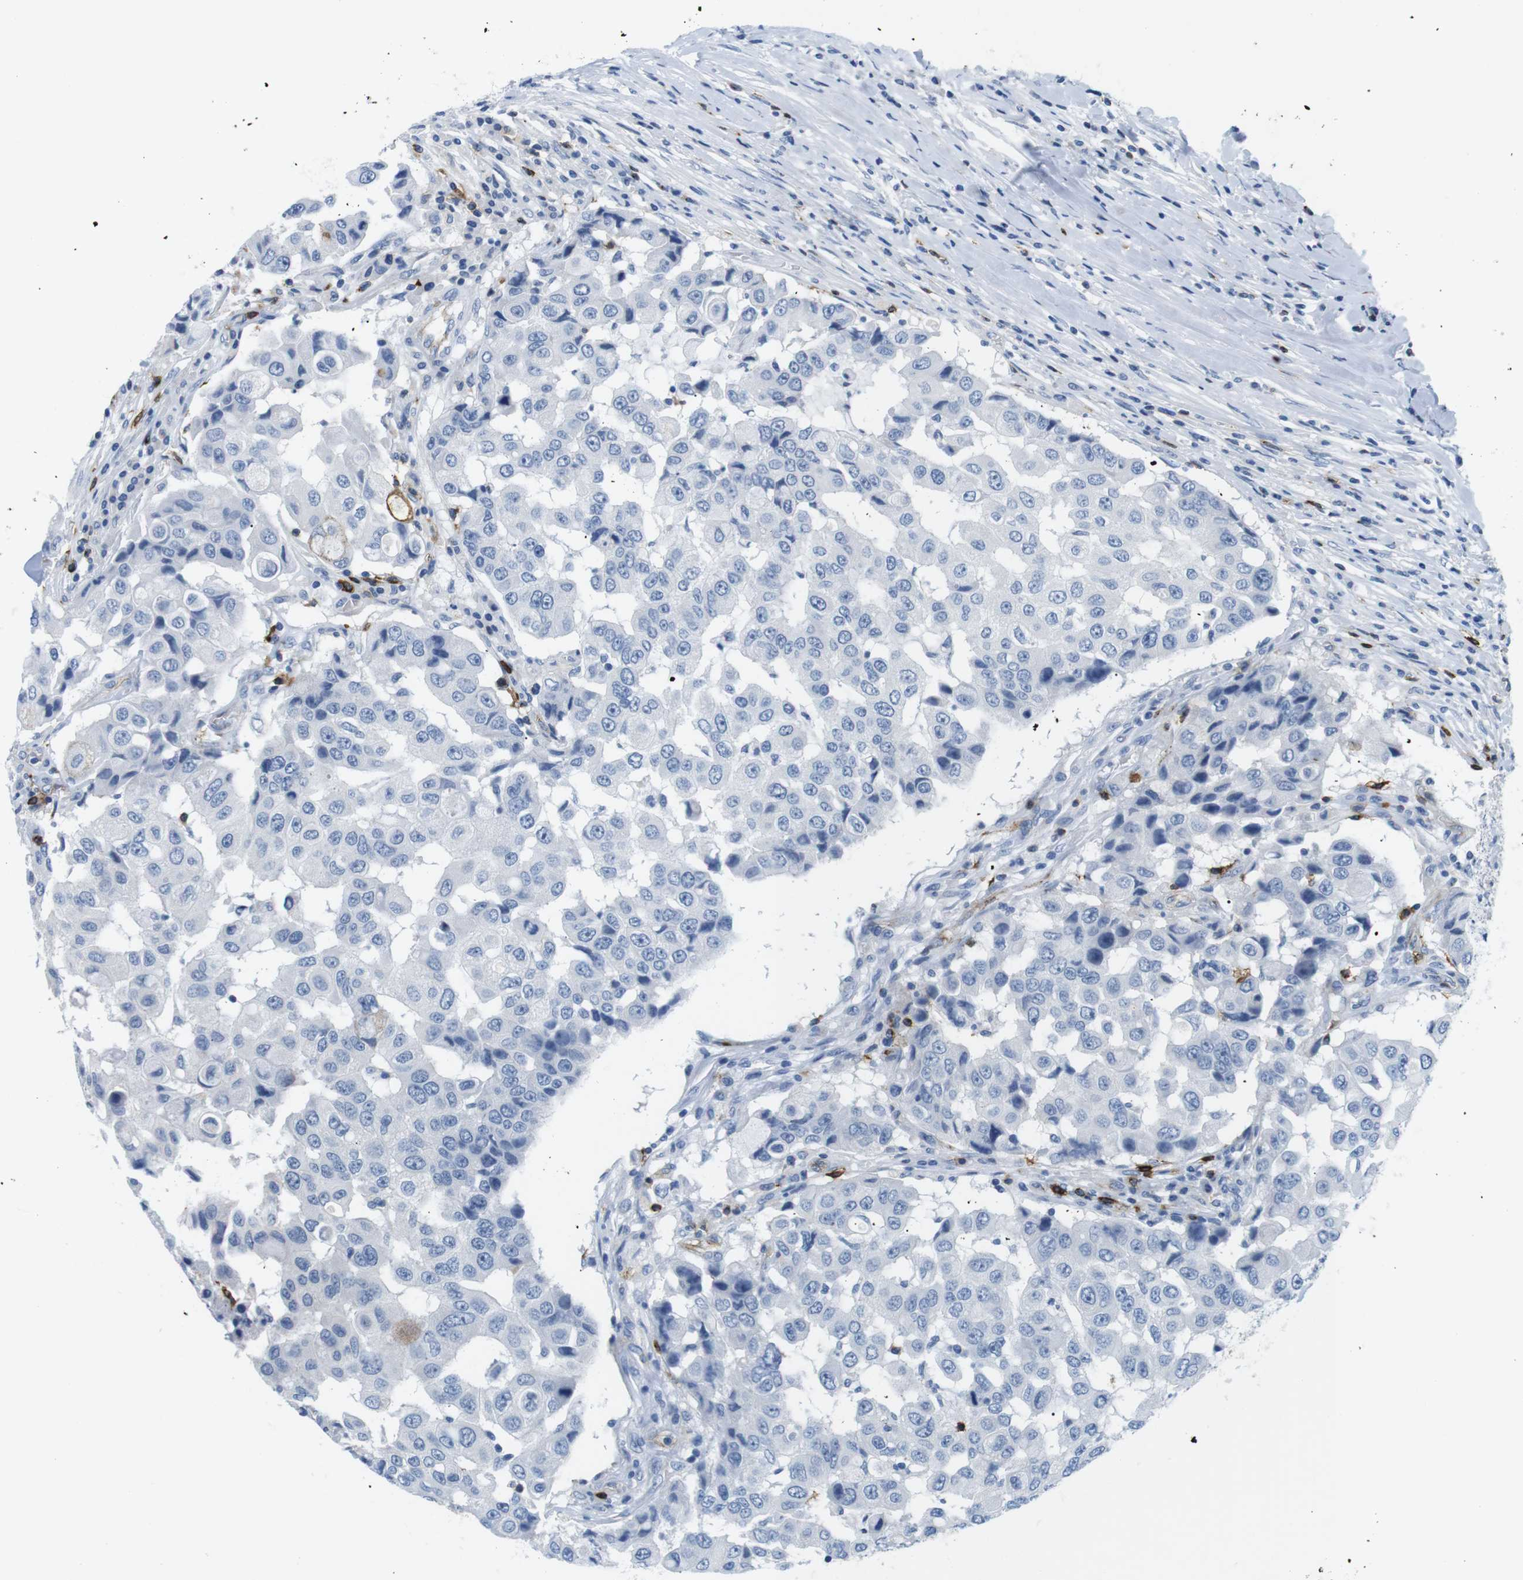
{"staining": {"intensity": "negative", "quantity": "none", "location": "none"}, "tissue": "breast cancer", "cell_type": "Tumor cells", "image_type": "cancer", "snomed": [{"axis": "morphology", "description": "Duct carcinoma"}, {"axis": "topography", "description": "Breast"}], "caption": "Breast intraductal carcinoma was stained to show a protein in brown. There is no significant staining in tumor cells.", "gene": "TNFRSF4", "patient": {"sex": "female", "age": 27}}